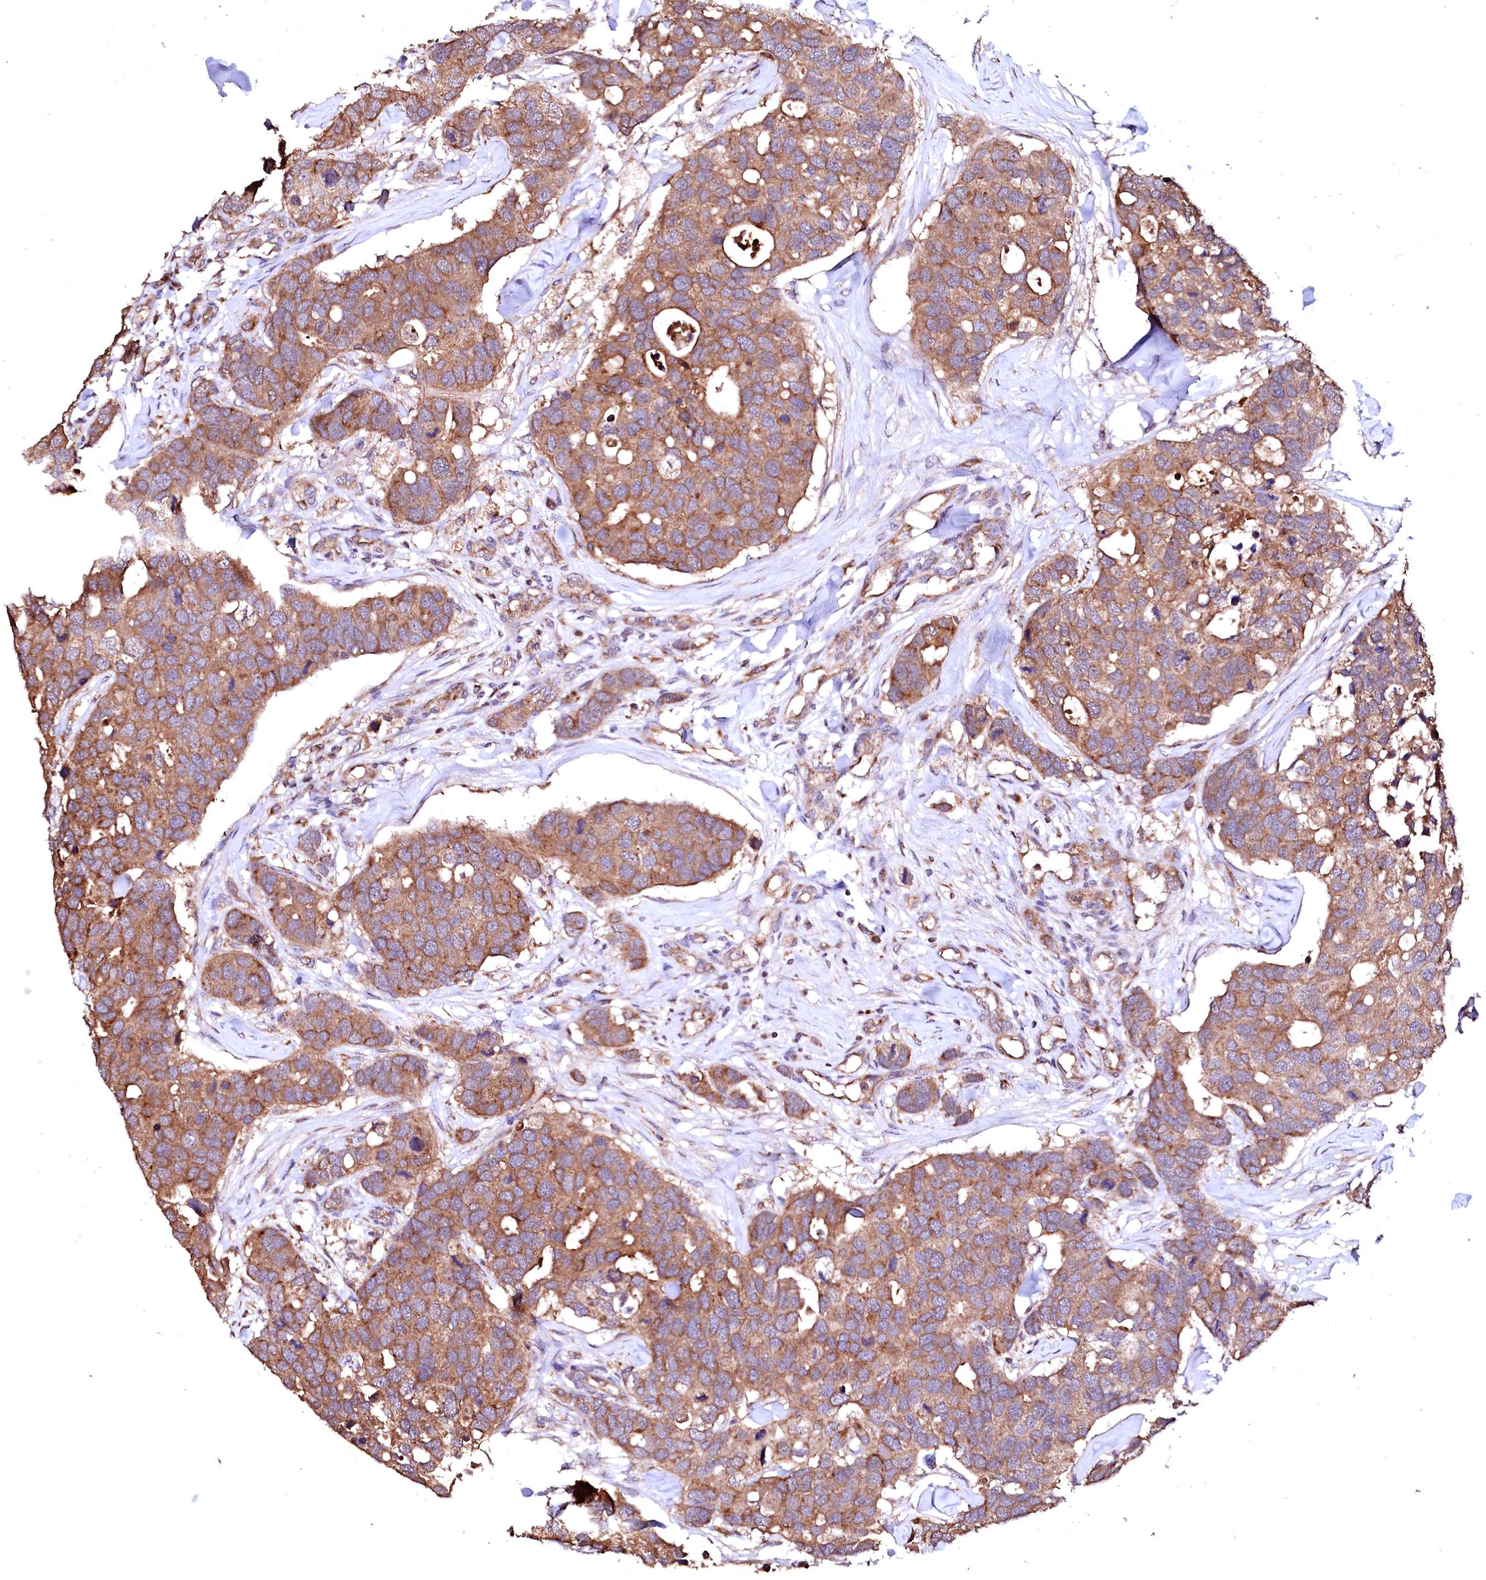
{"staining": {"intensity": "moderate", "quantity": ">75%", "location": "cytoplasmic/membranous"}, "tissue": "breast cancer", "cell_type": "Tumor cells", "image_type": "cancer", "snomed": [{"axis": "morphology", "description": "Duct carcinoma"}, {"axis": "topography", "description": "Breast"}], "caption": "About >75% of tumor cells in breast cancer (invasive ductal carcinoma) display moderate cytoplasmic/membranous protein staining as visualized by brown immunohistochemical staining.", "gene": "ST3GAL1", "patient": {"sex": "female", "age": 83}}